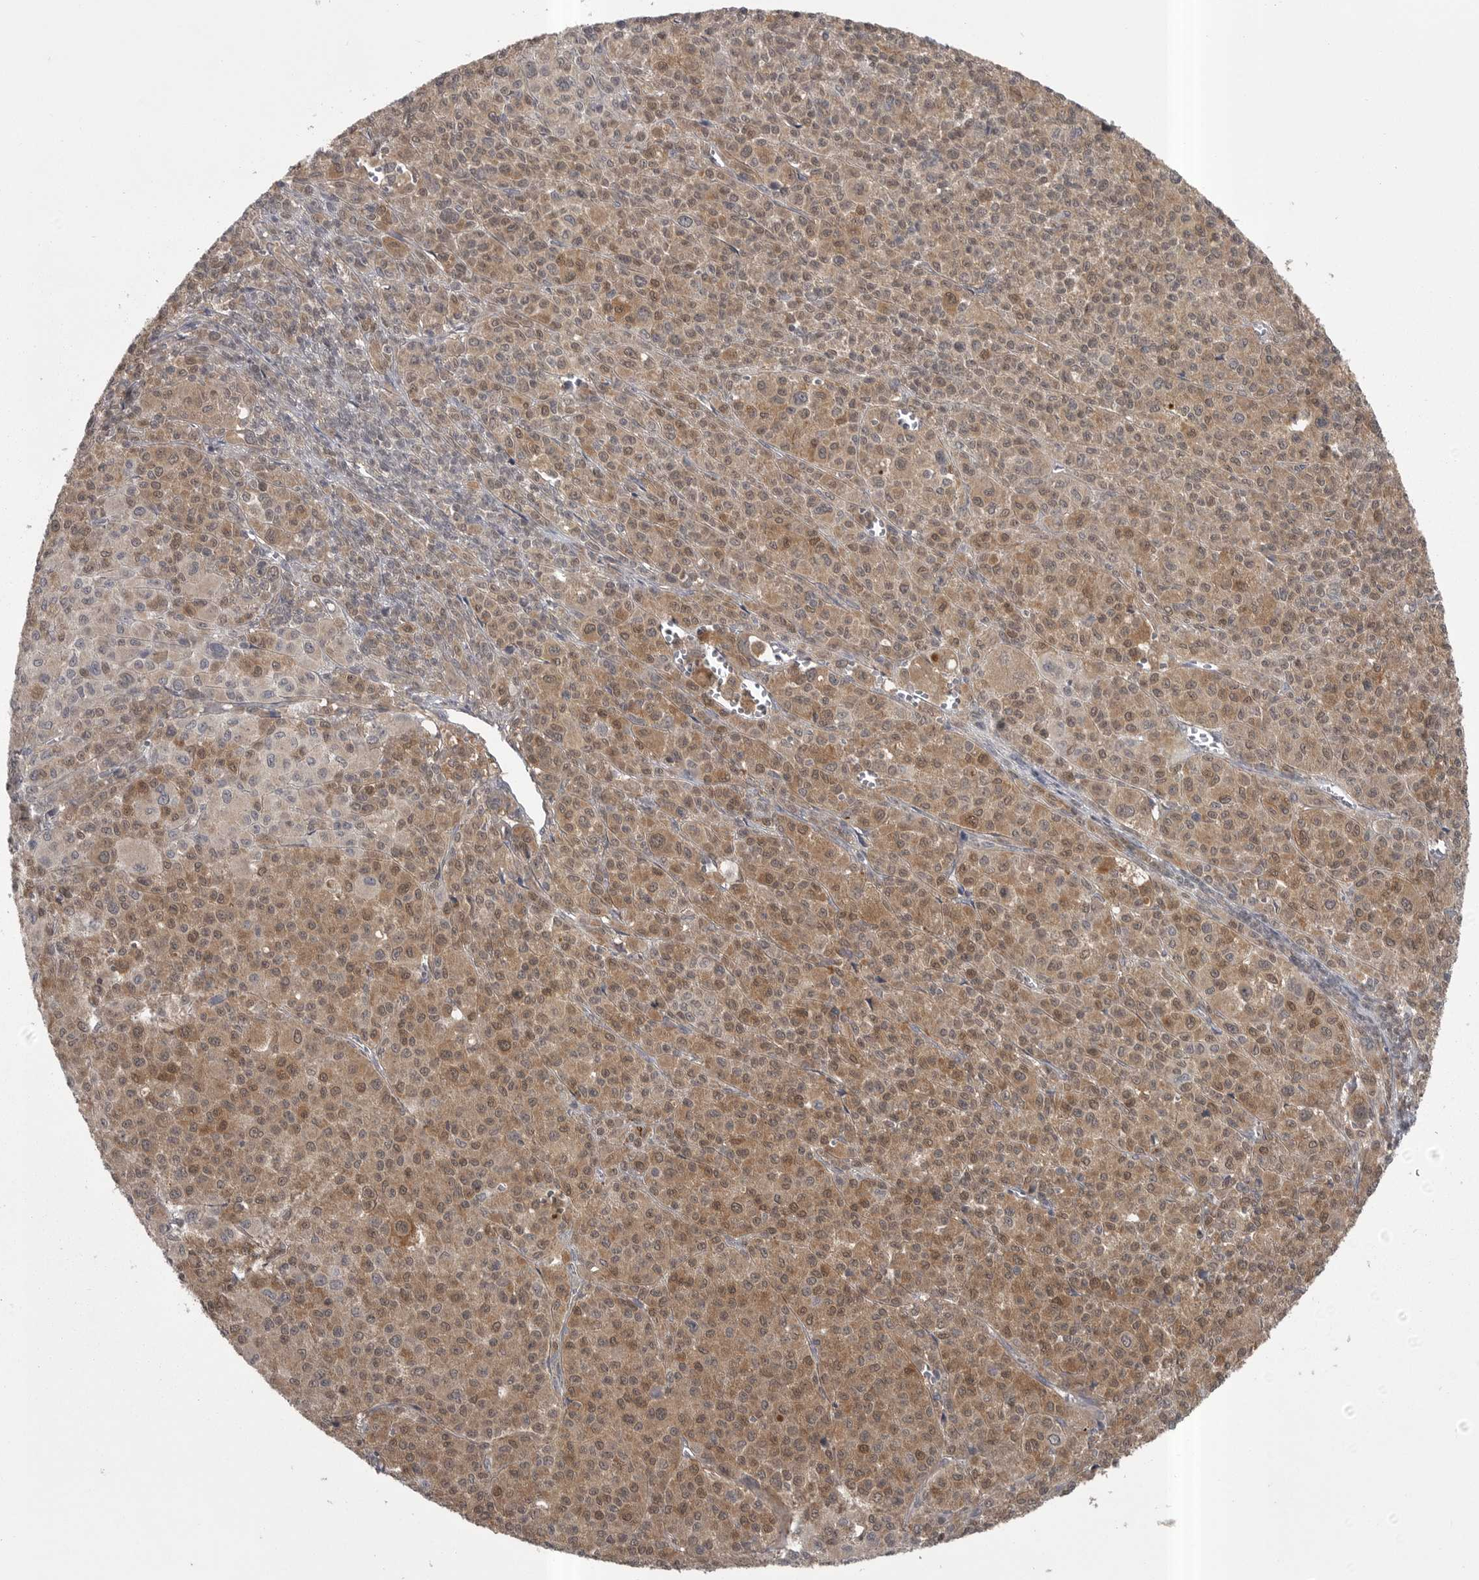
{"staining": {"intensity": "moderate", "quantity": ">75%", "location": "cytoplasmic/membranous,nuclear"}, "tissue": "melanoma", "cell_type": "Tumor cells", "image_type": "cancer", "snomed": [{"axis": "morphology", "description": "Malignant melanoma, Metastatic site"}, {"axis": "topography", "description": "Skin"}], "caption": "Human malignant melanoma (metastatic site) stained with a protein marker displays moderate staining in tumor cells.", "gene": "PHF13", "patient": {"sex": "female", "age": 74}}